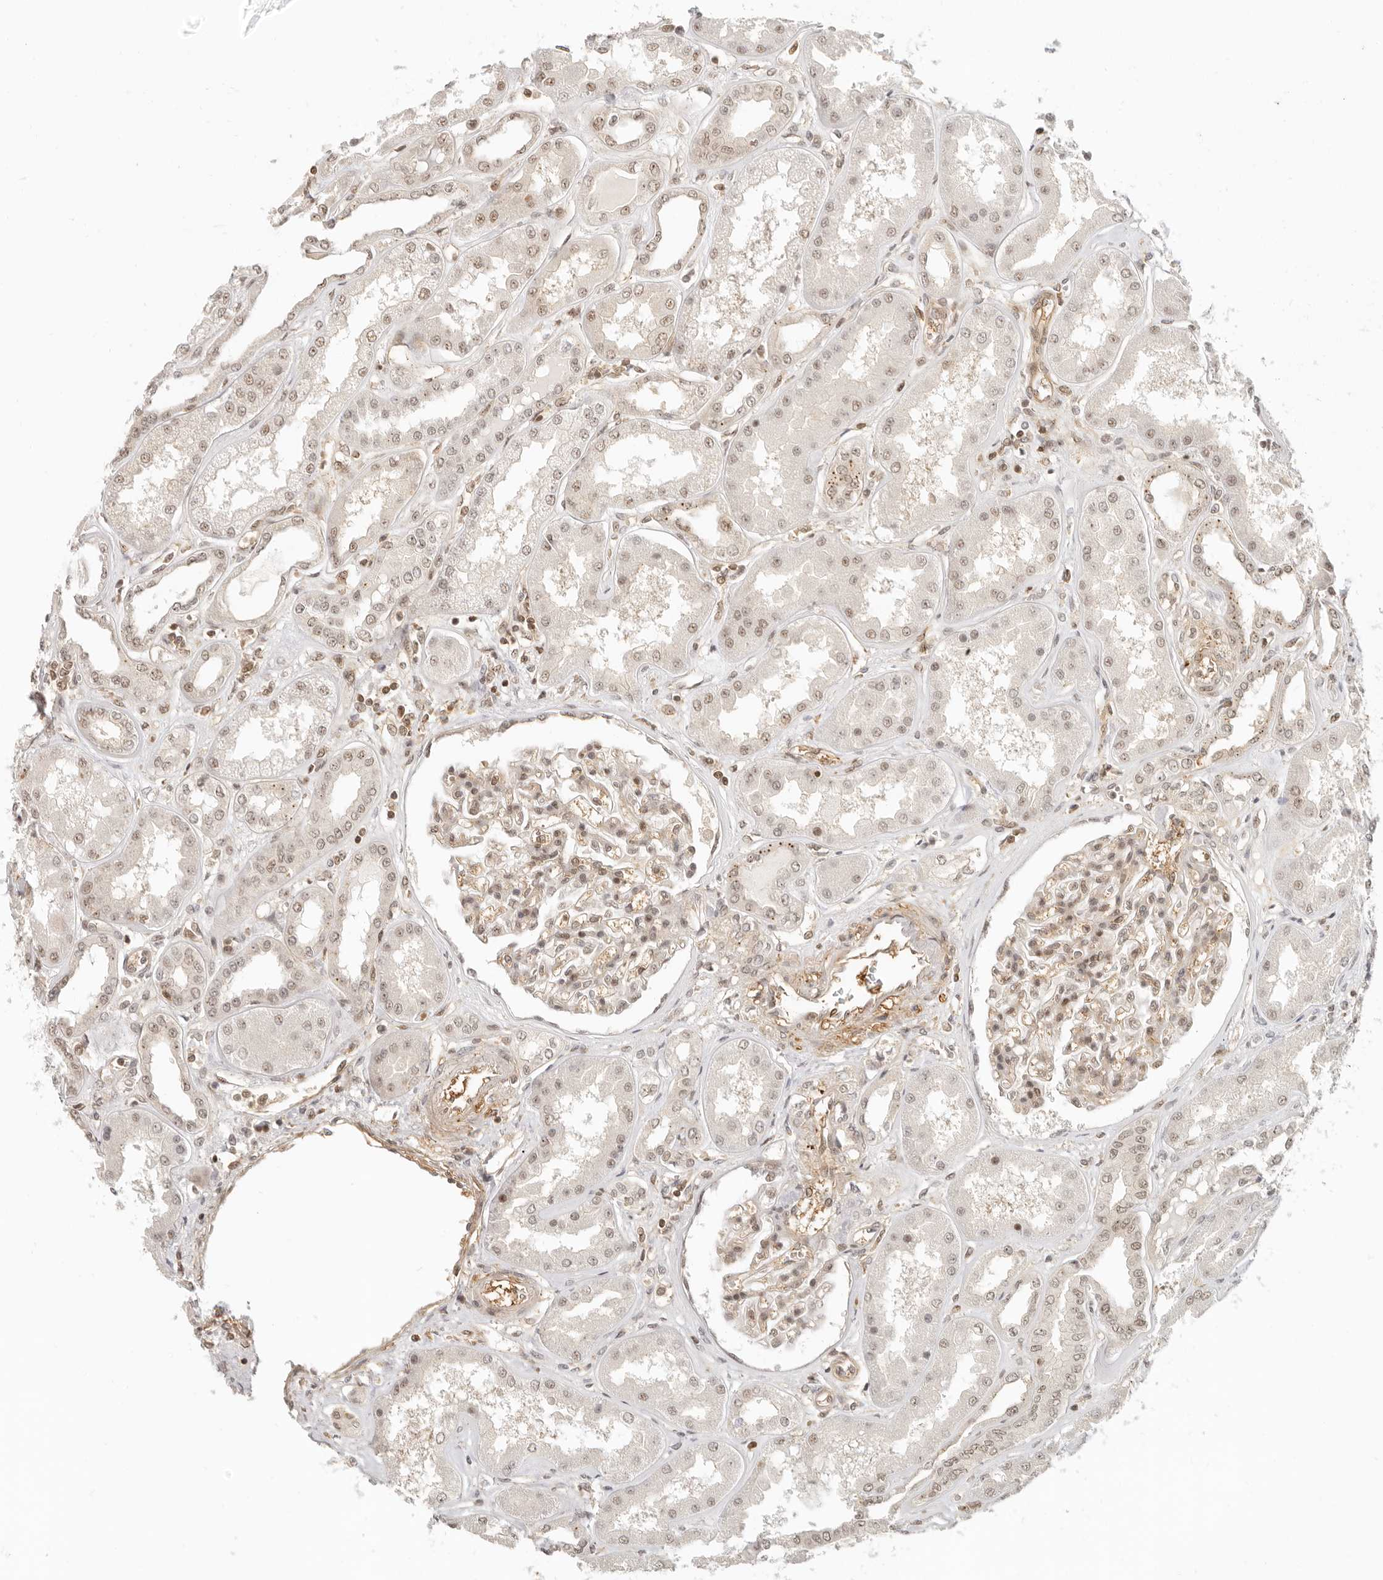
{"staining": {"intensity": "moderate", "quantity": ">75%", "location": "cytoplasmic/membranous,nuclear"}, "tissue": "kidney", "cell_type": "Cells in glomeruli", "image_type": "normal", "snomed": [{"axis": "morphology", "description": "Normal tissue, NOS"}, {"axis": "topography", "description": "Kidney"}], "caption": "A micrograph of kidney stained for a protein demonstrates moderate cytoplasmic/membranous,nuclear brown staining in cells in glomeruli. (Brightfield microscopy of DAB IHC at high magnification).", "gene": "BAP1", "patient": {"sex": "female", "age": 56}}